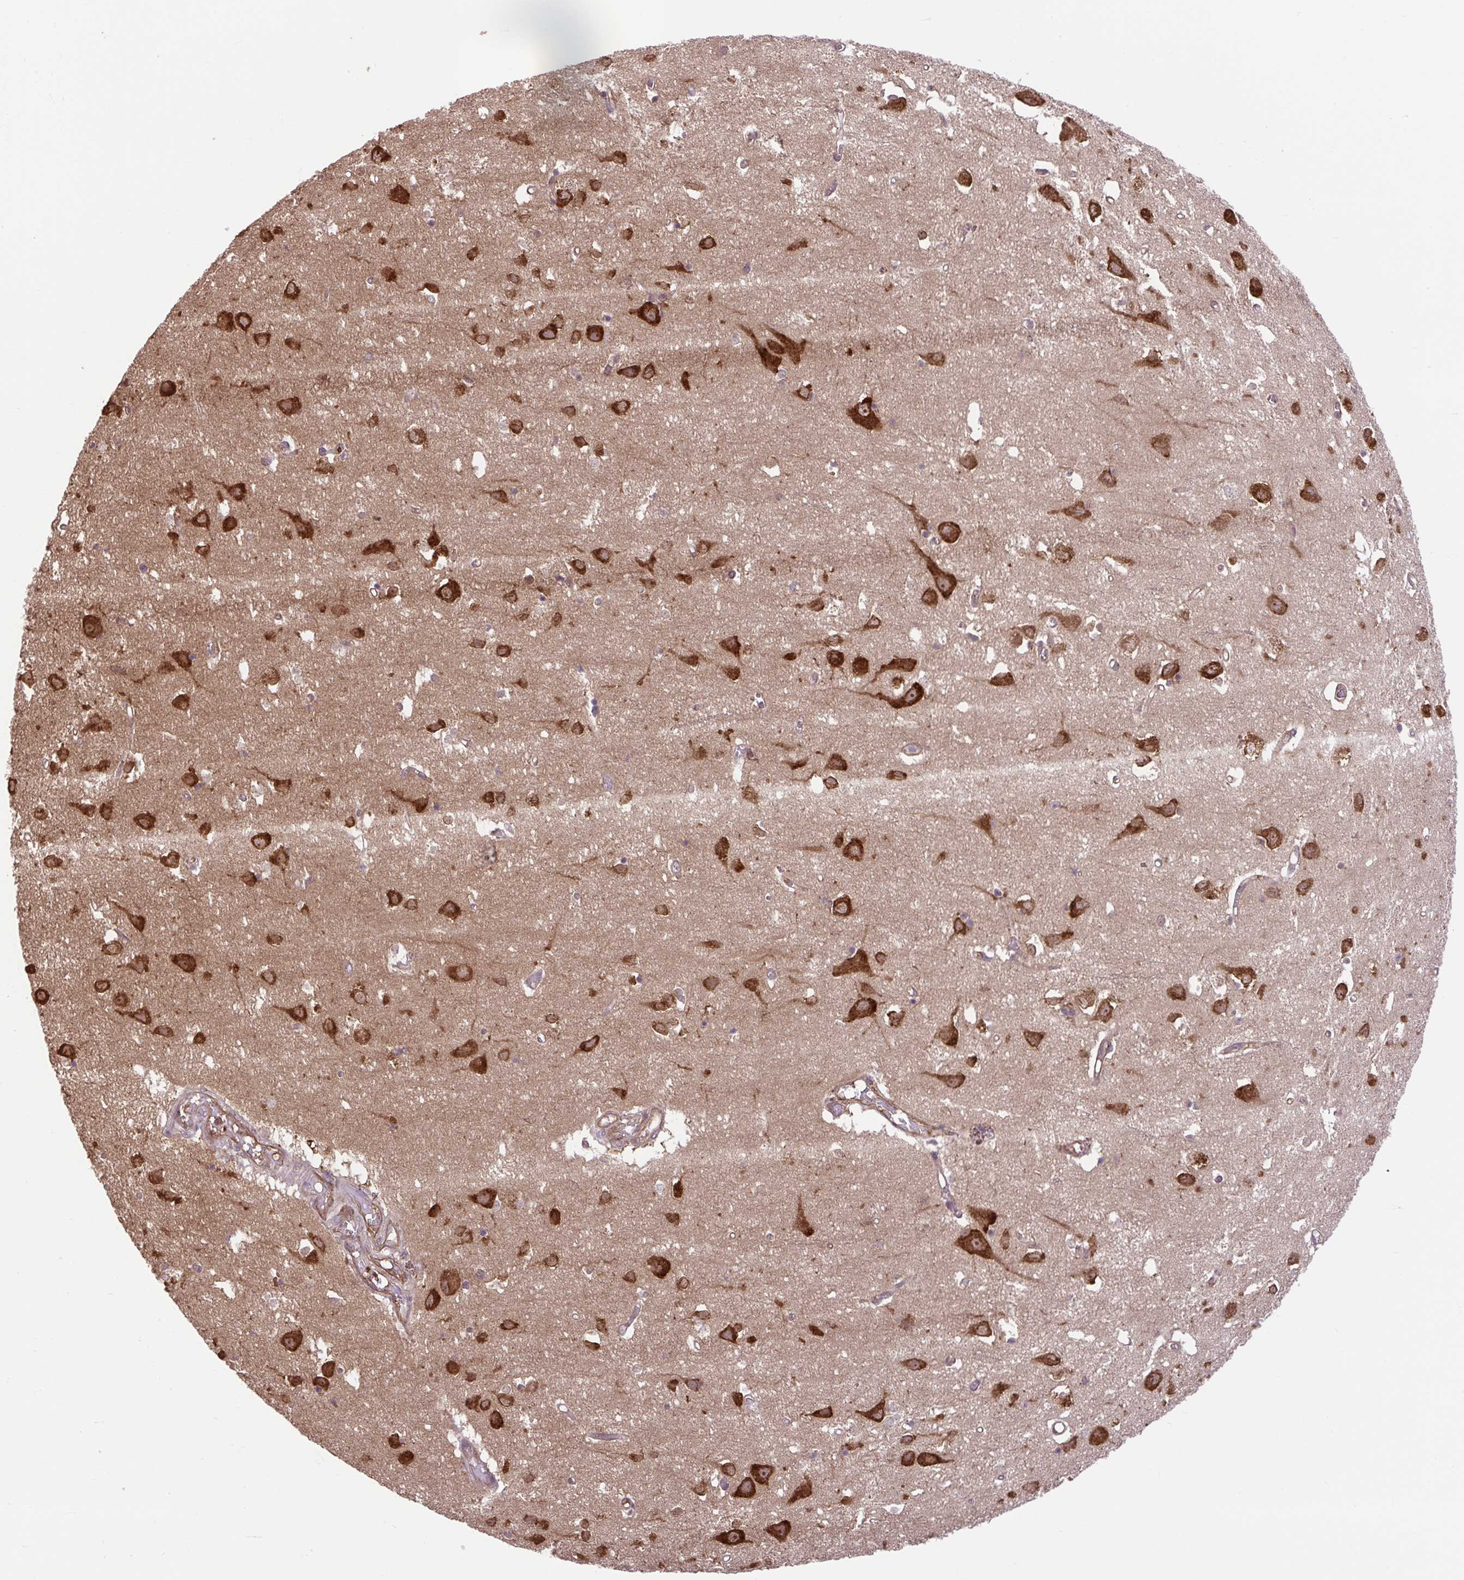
{"staining": {"intensity": "moderate", "quantity": "<25%", "location": "cytoplasmic/membranous"}, "tissue": "cerebral cortex", "cell_type": "Endothelial cells", "image_type": "normal", "snomed": [{"axis": "morphology", "description": "Normal tissue, NOS"}, {"axis": "topography", "description": "Cerebral cortex"}], "caption": "The image demonstrates immunohistochemical staining of unremarkable cerebral cortex. There is moderate cytoplasmic/membranous expression is present in approximately <25% of endothelial cells.", "gene": "PLCG1", "patient": {"sex": "male", "age": 70}}